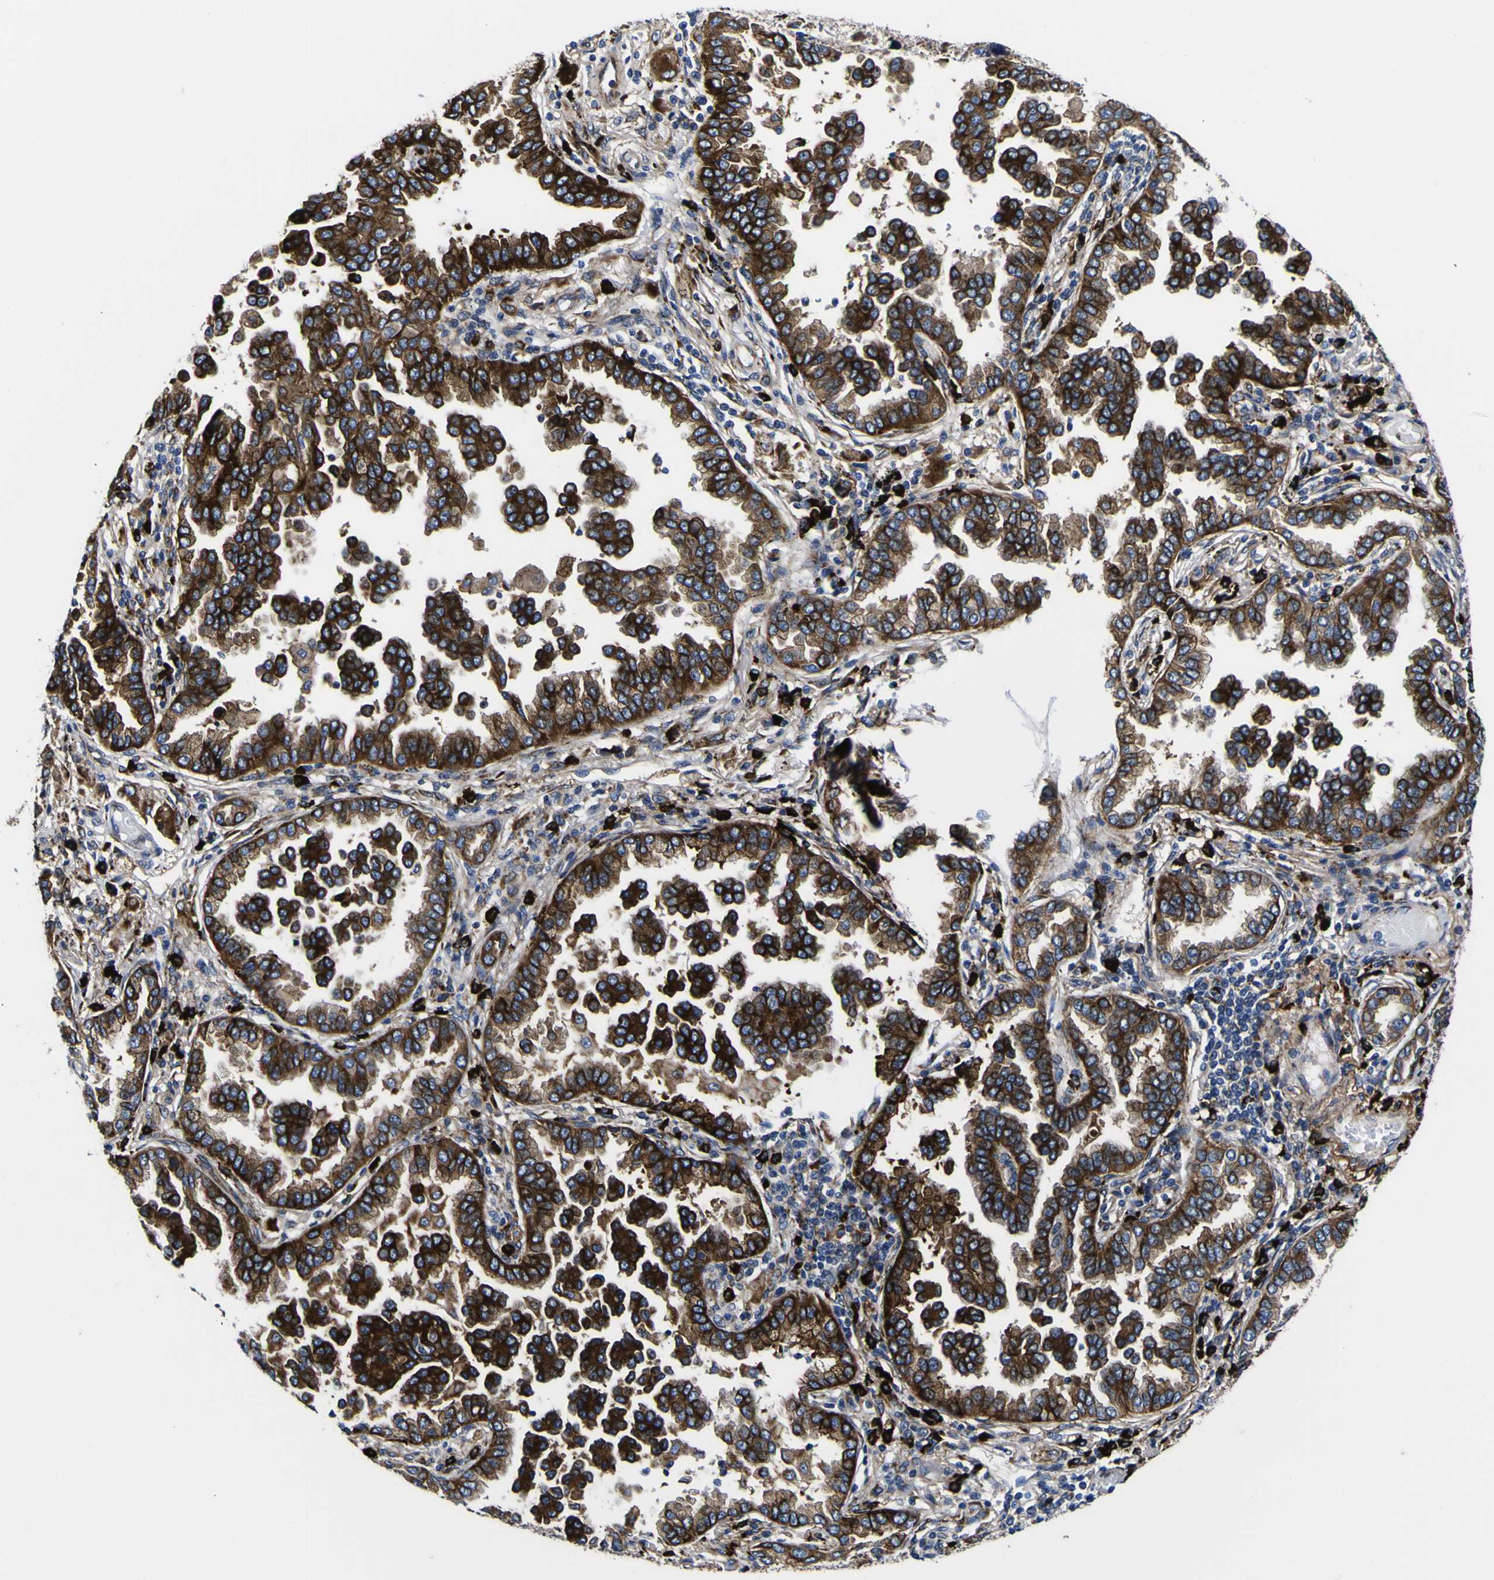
{"staining": {"intensity": "strong", "quantity": ">75%", "location": "cytoplasmic/membranous"}, "tissue": "lung cancer", "cell_type": "Tumor cells", "image_type": "cancer", "snomed": [{"axis": "morphology", "description": "Normal tissue, NOS"}, {"axis": "morphology", "description": "Adenocarcinoma, NOS"}, {"axis": "topography", "description": "Lung"}], "caption": "IHC staining of lung cancer (adenocarcinoma), which reveals high levels of strong cytoplasmic/membranous positivity in about >75% of tumor cells indicating strong cytoplasmic/membranous protein staining. The staining was performed using DAB (3,3'-diaminobenzidine) (brown) for protein detection and nuclei were counterstained in hematoxylin (blue).", "gene": "SCD", "patient": {"sex": "male", "age": 59}}